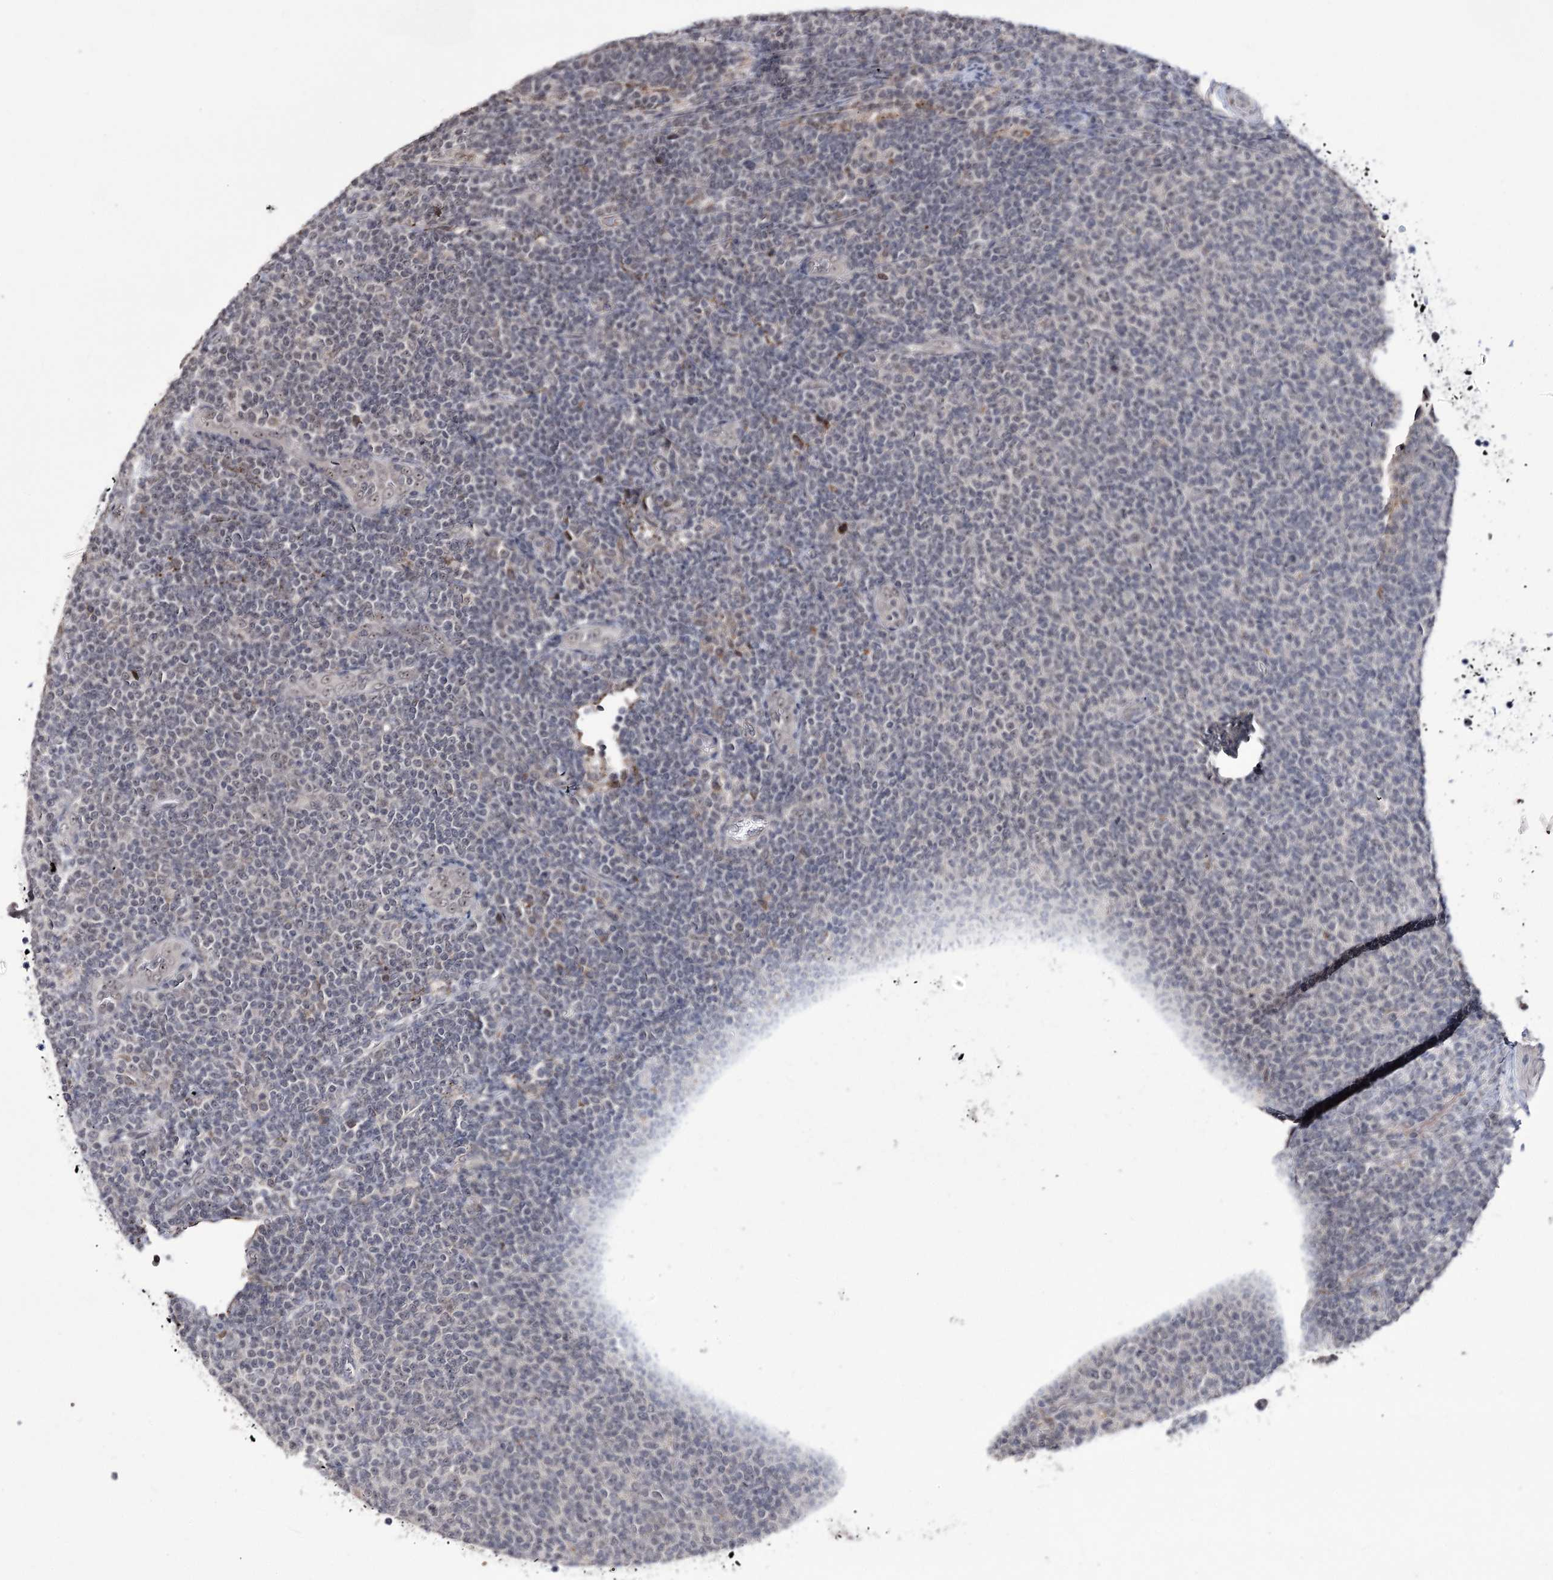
{"staining": {"intensity": "negative", "quantity": "none", "location": "none"}, "tissue": "lymphoma", "cell_type": "Tumor cells", "image_type": "cancer", "snomed": [{"axis": "morphology", "description": "Malignant lymphoma, non-Hodgkin's type, Low grade"}, {"axis": "topography", "description": "Lymph node"}], "caption": "Malignant lymphoma, non-Hodgkin's type (low-grade) was stained to show a protein in brown. There is no significant expression in tumor cells.", "gene": "VGLL4", "patient": {"sex": "male", "age": 66}}